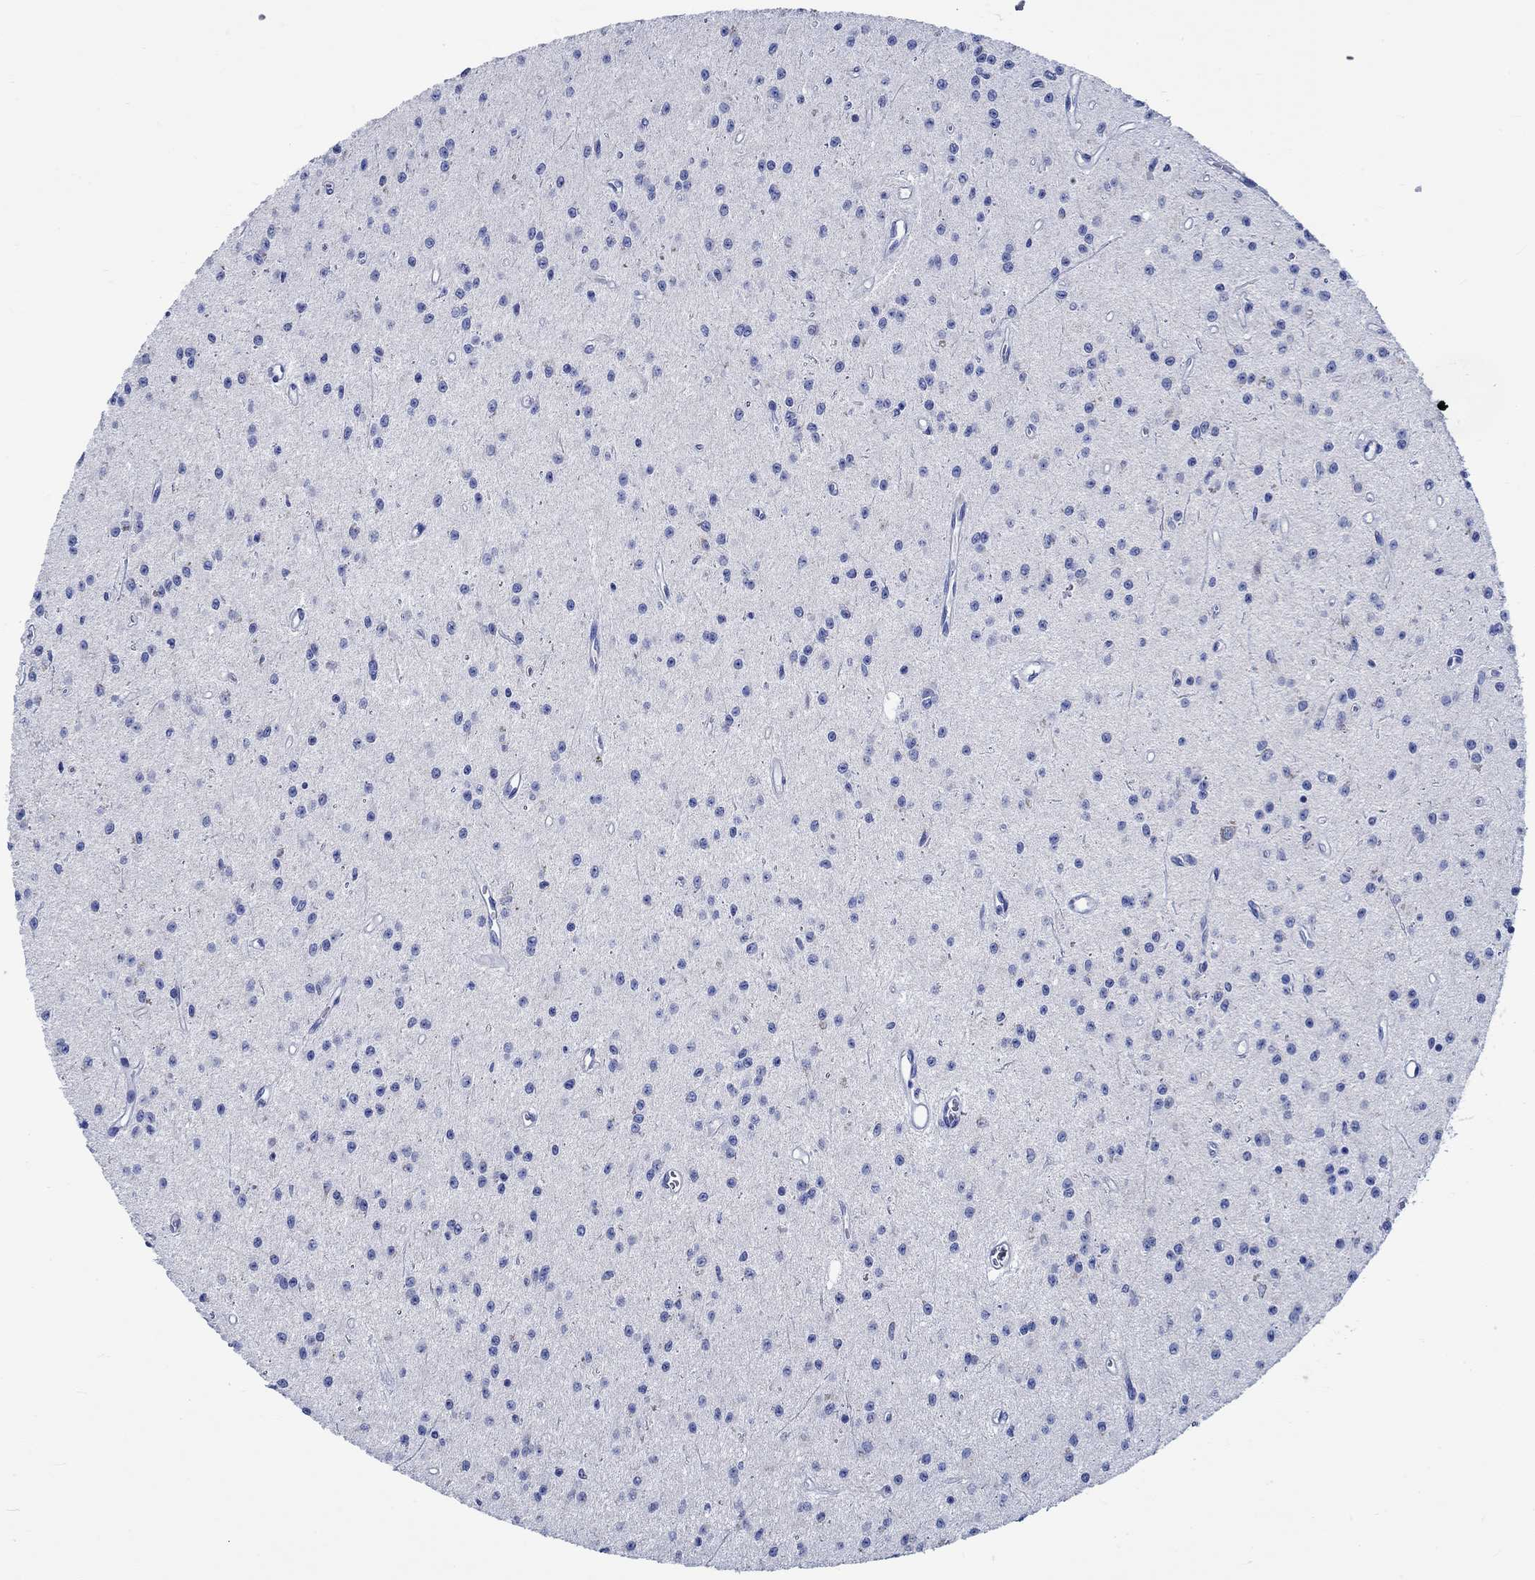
{"staining": {"intensity": "negative", "quantity": "none", "location": "none"}, "tissue": "glioma", "cell_type": "Tumor cells", "image_type": "cancer", "snomed": [{"axis": "morphology", "description": "Glioma, malignant, Low grade"}, {"axis": "topography", "description": "Brain"}], "caption": "Immunohistochemistry of glioma demonstrates no staining in tumor cells.", "gene": "PTPRN2", "patient": {"sex": "female", "age": 45}}